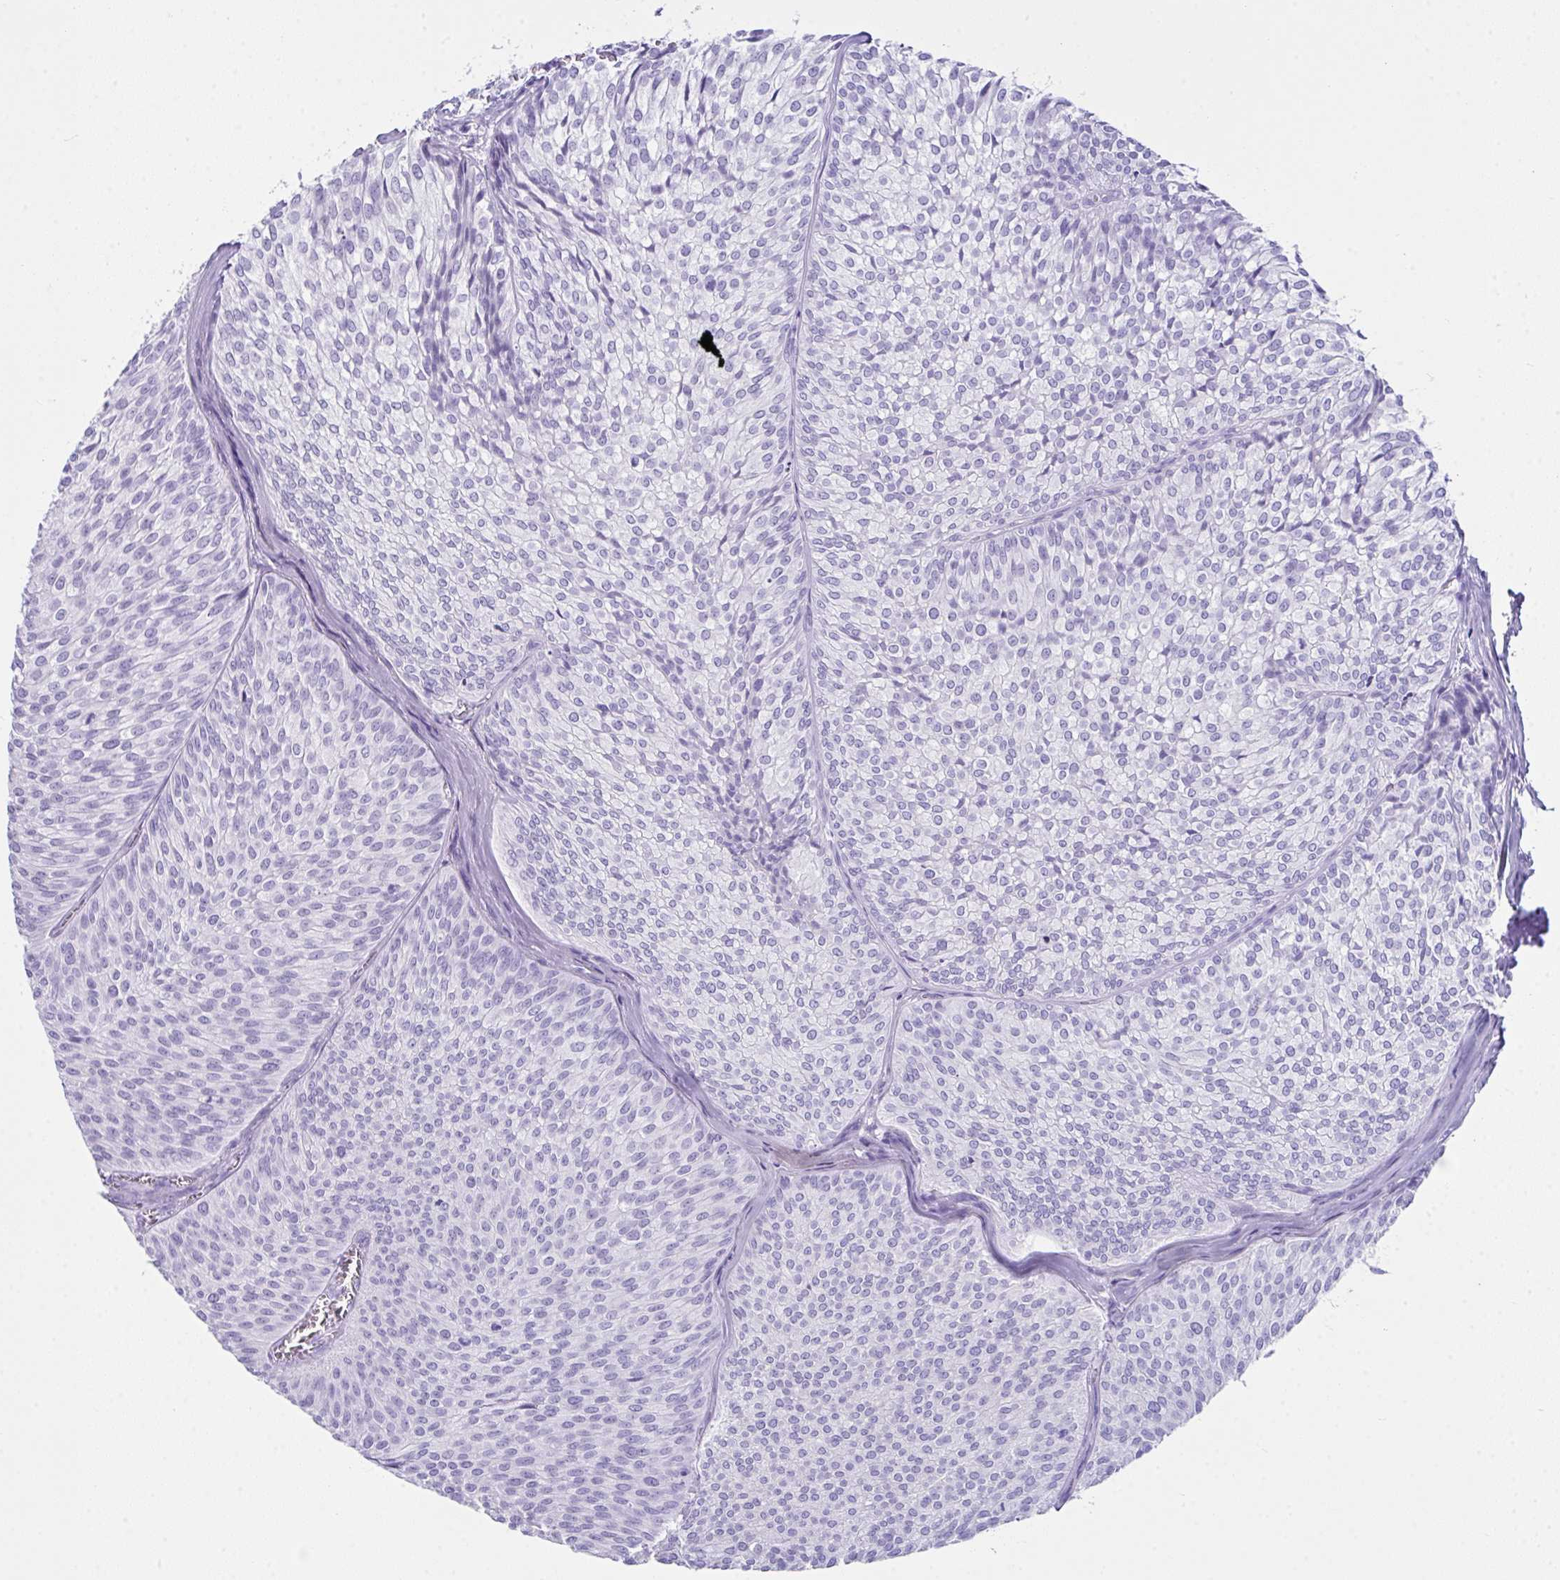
{"staining": {"intensity": "negative", "quantity": "none", "location": "none"}, "tissue": "urothelial cancer", "cell_type": "Tumor cells", "image_type": "cancer", "snomed": [{"axis": "morphology", "description": "Urothelial carcinoma, Low grade"}, {"axis": "topography", "description": "Urinary bladder"}], "caption": "Immunohistochemistry (IHC) of urothelial carcinoma (low-grade) demonstrates no staining in tumor cells.", "gene": "LGALS4", "patient": {"sex": "male", "age": 91}}